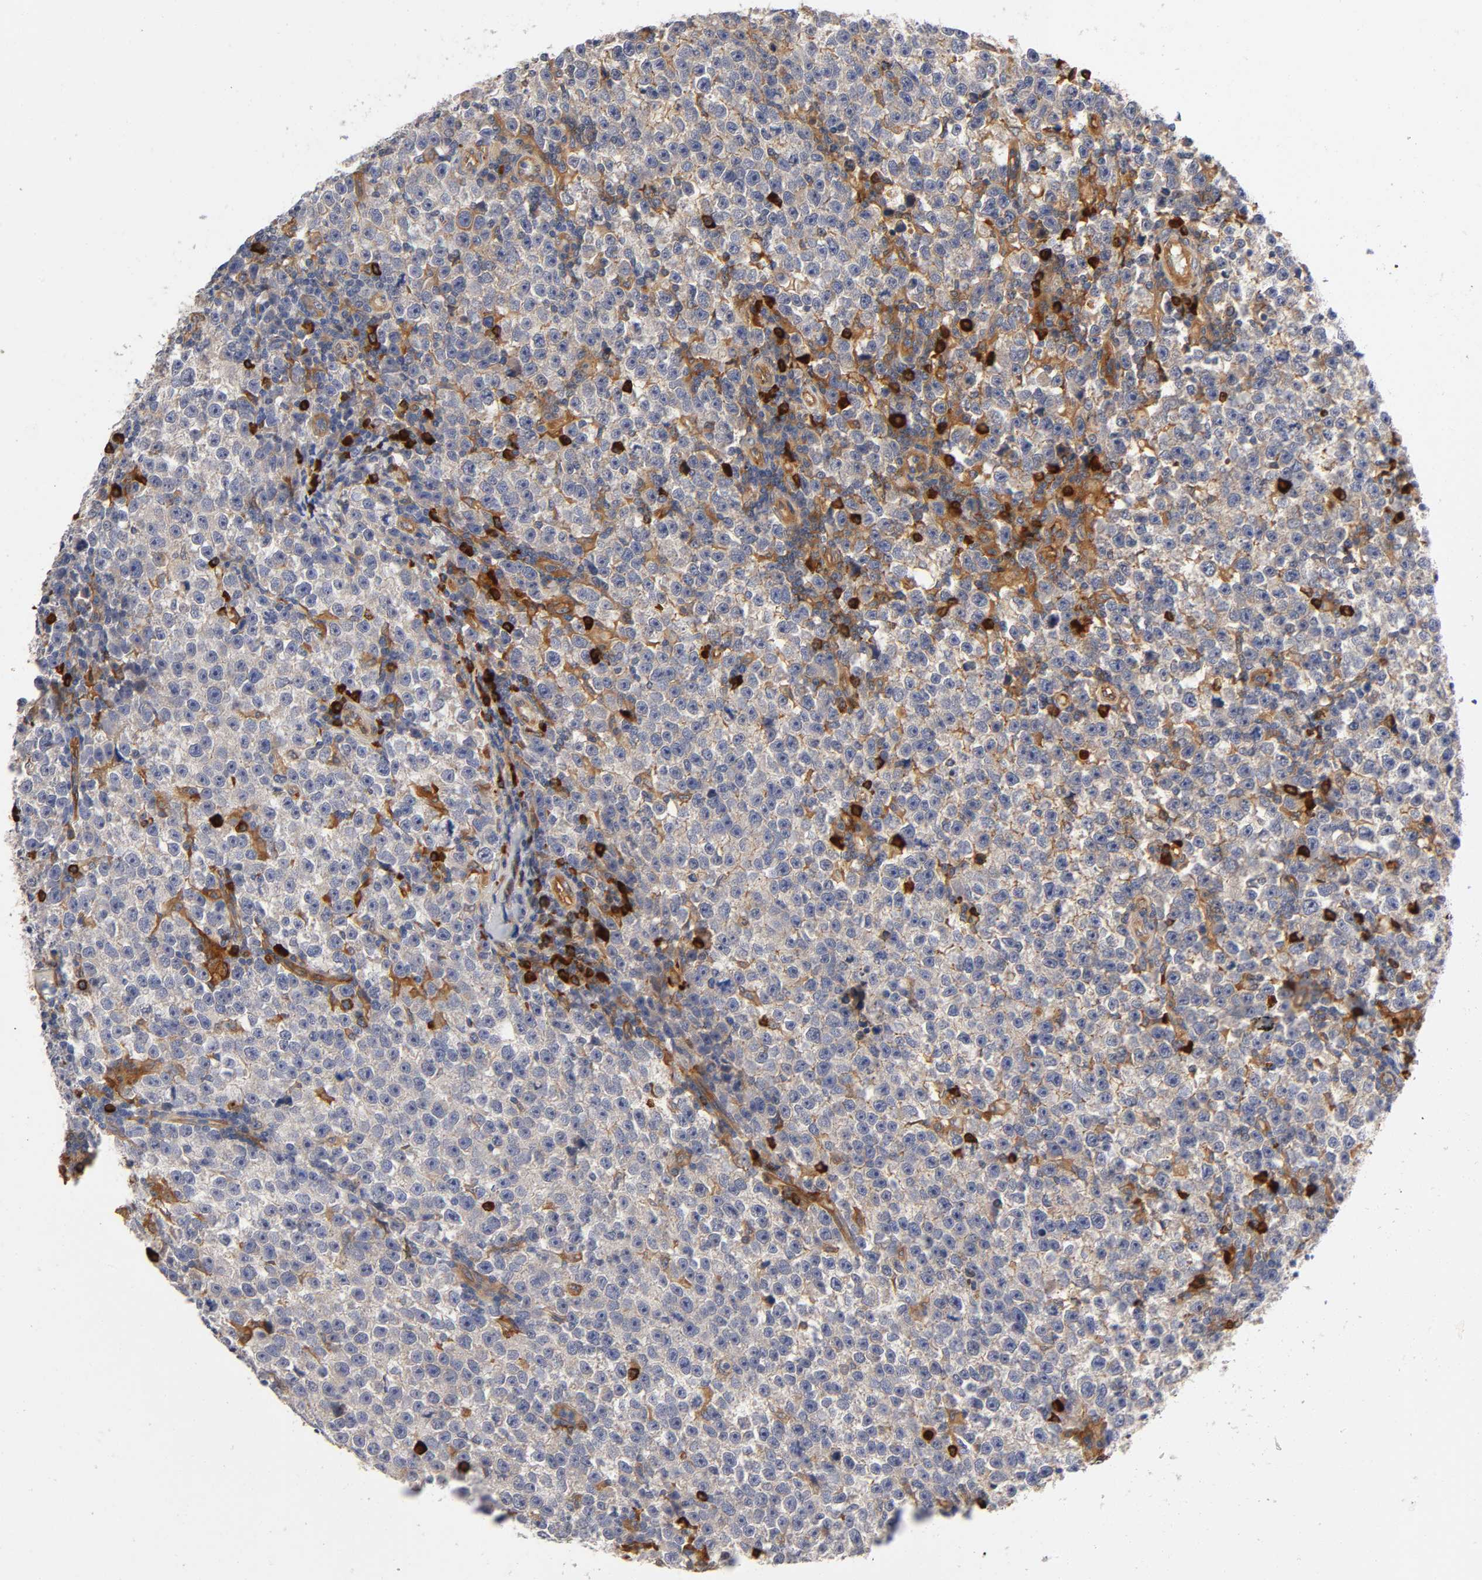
{"staining": {"intensity": "weak", "quantity": ">75%", "location": "cytoplasmic/membranous"}, "tissue": "testis cancer", "cell_type": "Tumor cells", "image_type": "cancer", "snomed": [{"axis": "morphology", "description": "Seminoma, NOS"}, {"axis": "topography", "description": "Testis"}], "caption": "An image showing weak cytoplasmic/membranous positivity in approximately >75% of tumor cells in testis seminoma, as visualized by brown immunohistochemical staining.", "gene": "NOVA1", "patient": {"sex": "male", "age": 43}}